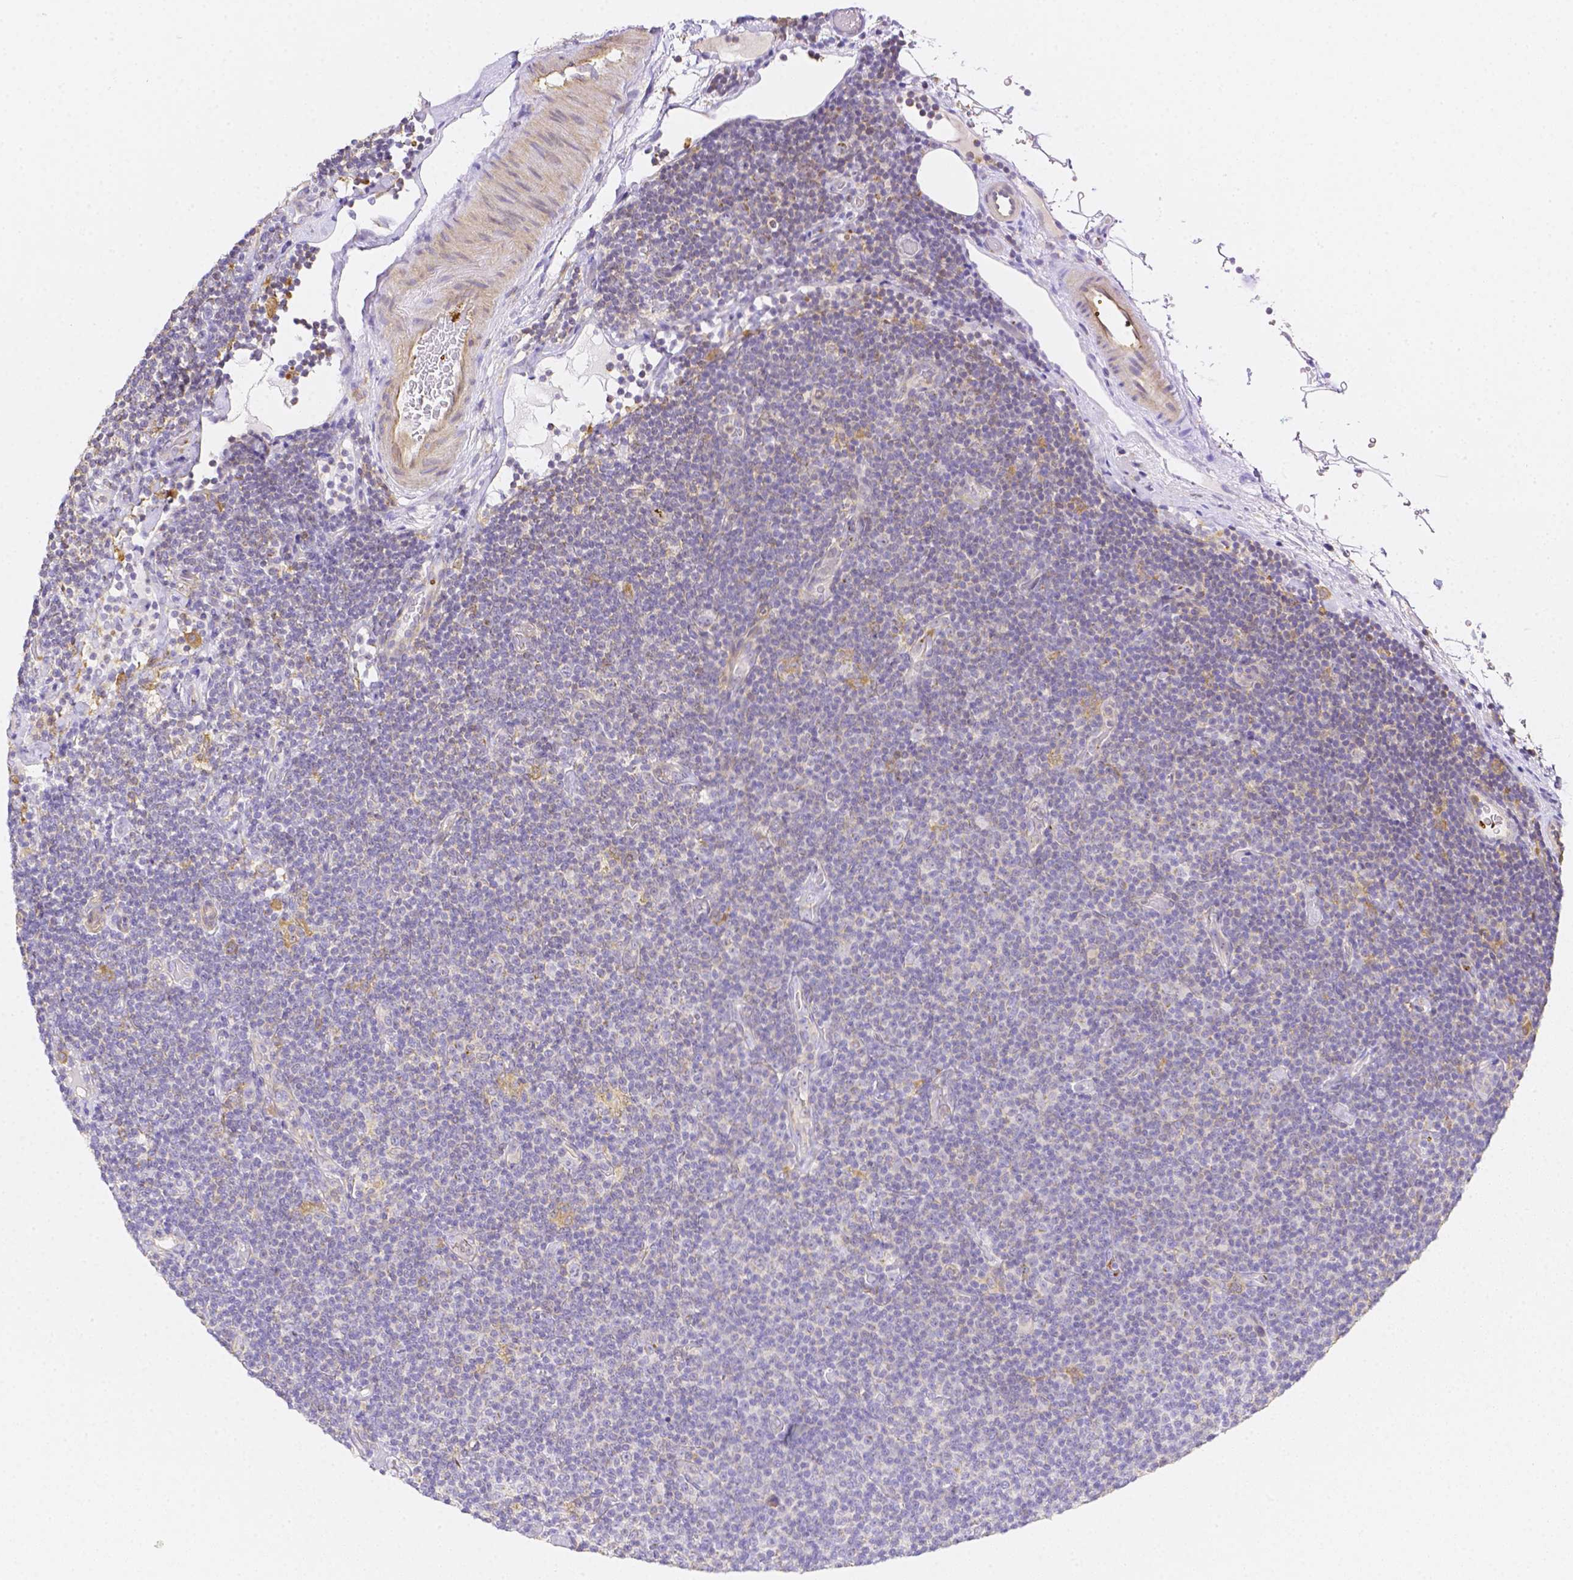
{"staining": {"intensity": "negative", "quantity": "none", "location": "none"}, "tissue": "lymphoma", "cell_type": "Tumor cells", "image_type": "cancer", "snomed": [{"axis": "morphology", "description": "Malignant lymphoma, non-Hodgkin's type, Low grade"}, {"axis": "topography", "description": "Lymph node"}], "caption": "Tumor cells are negative for protein expression in human lymphoma.", "gene": "ASAH2", "patient": {"sex": "male", "age": 81}}